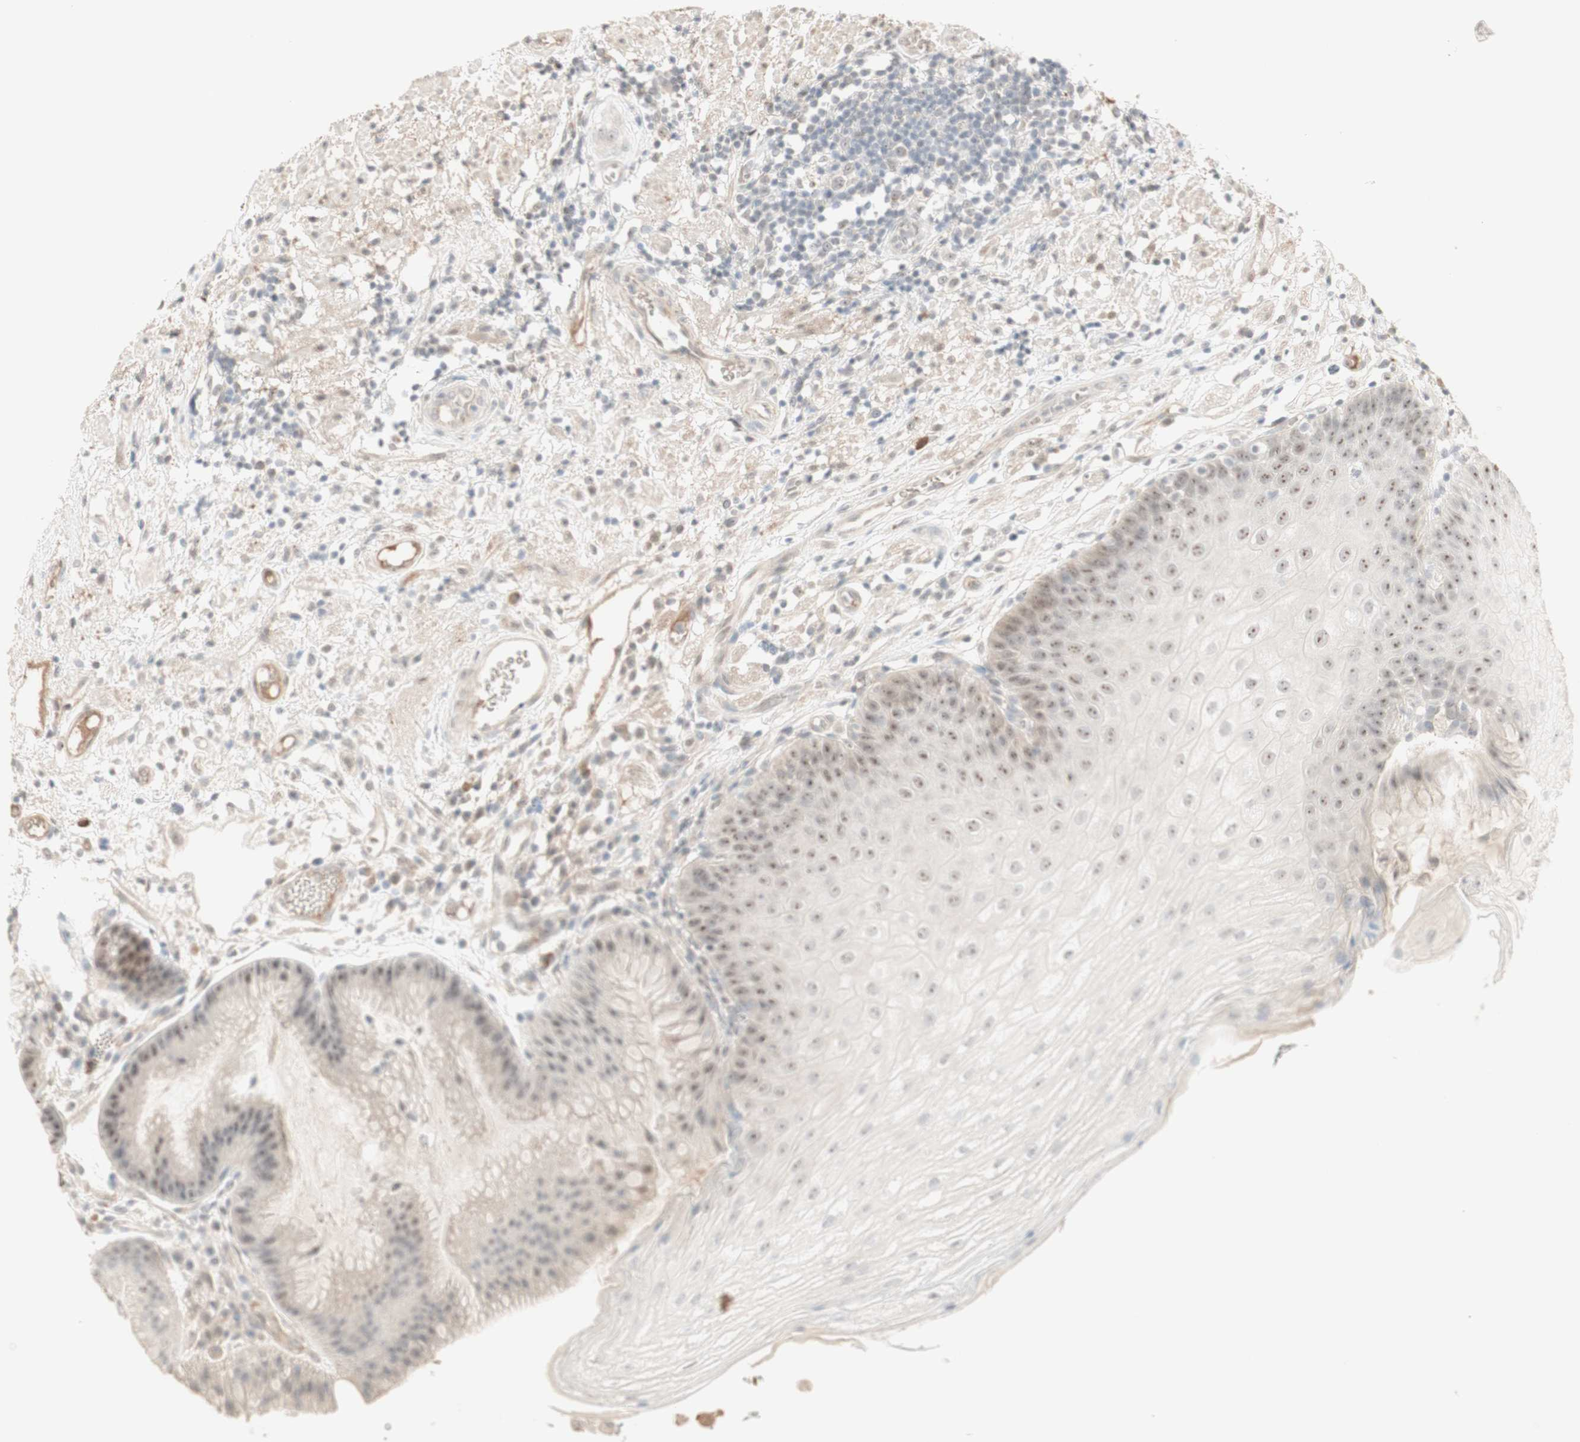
{"staining": {"intensity": "negative", "quantity": "none", "location": "none"}, "tissue": "stomach", "cell_type": "Glandular cells", "image_type": "normal", "snomed": [{"axis": "morphology", "description": "Normal tissue, NOS"}, {"axis": "topography", "description": "Stomach, upper"}], "caption": "The immunohistochemistry (IHC) micrograph has no significant staining in glandular cells of stomach. The staining is performed using DAB (3,3'-diaminobenzidine) brown chromogen with nuclei counter-stained in using hematoxylin.", "gene": "PLCD4", "patient": {"sex": "male", "age": 72}}